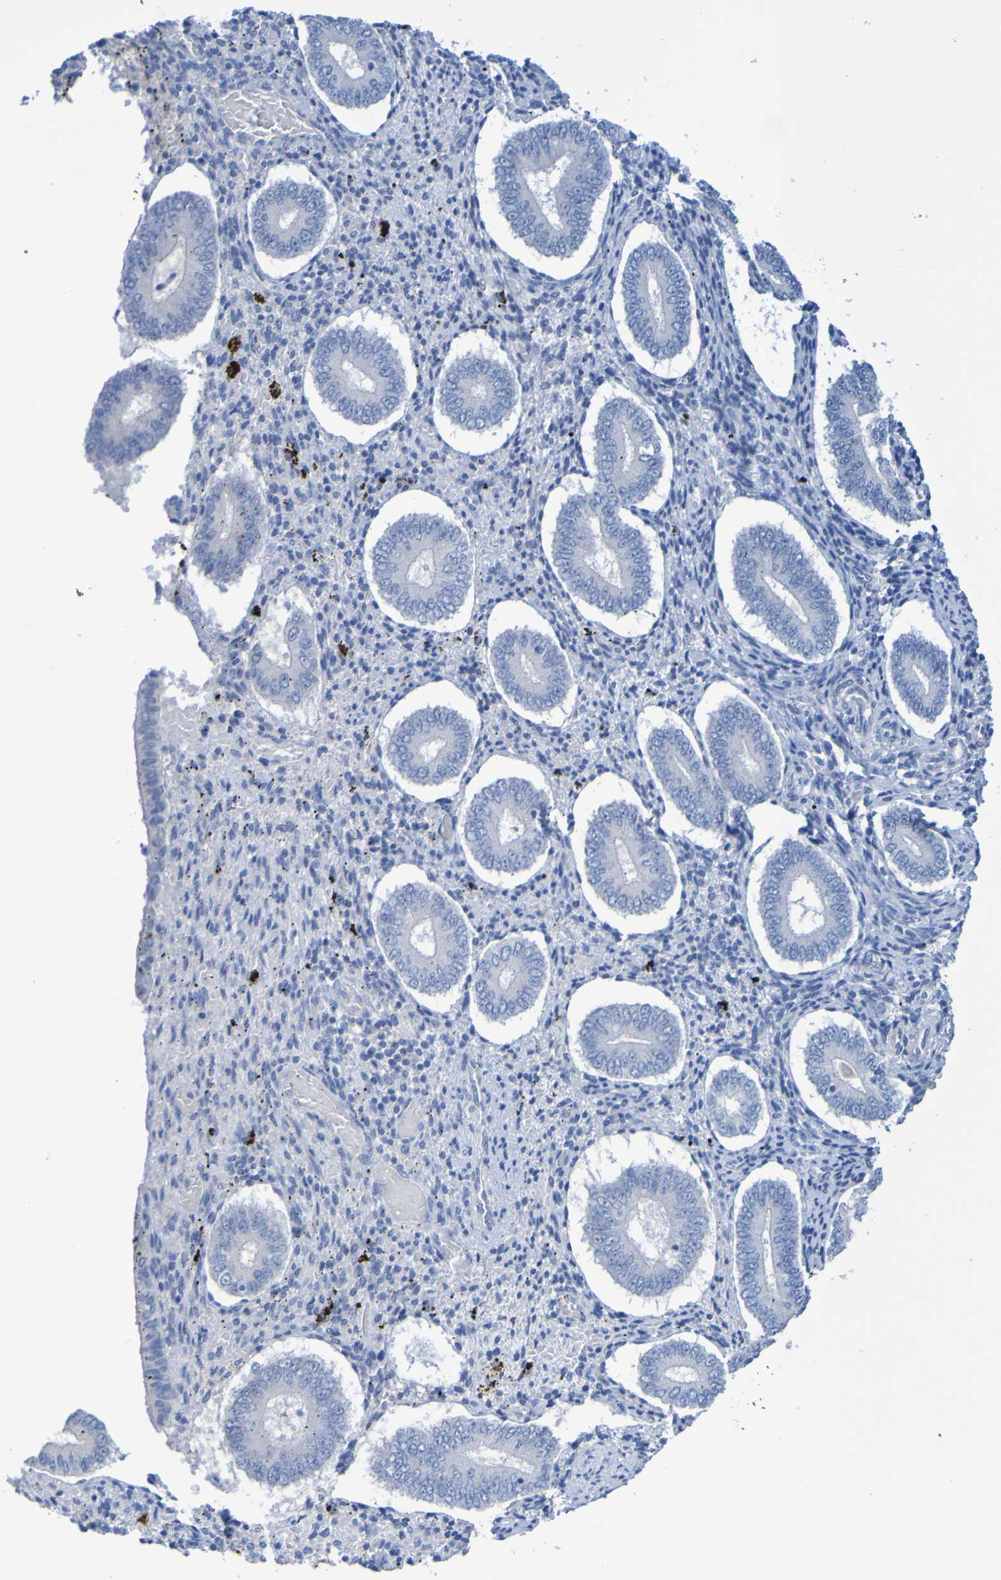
{"staining": {"intensity": "negative", "quantity": "none", "location": "none"}, "tissue": "endometrium", "cell_type": "Cells in endometrial stroma", "image_type": "normal", "snomed": [{"axis": "morphology", "description": "Normal tissue, NOS"}, {"axis": "topography", "description": "Endometrium"}], "caption": "This is a image of immunohistochemistry (IHC) staining of normal endometrium, which shows no positivity in cells in endometrial stroma.", "gene": "ACMSD", "patient": {"sex": "female", "age": 42}}